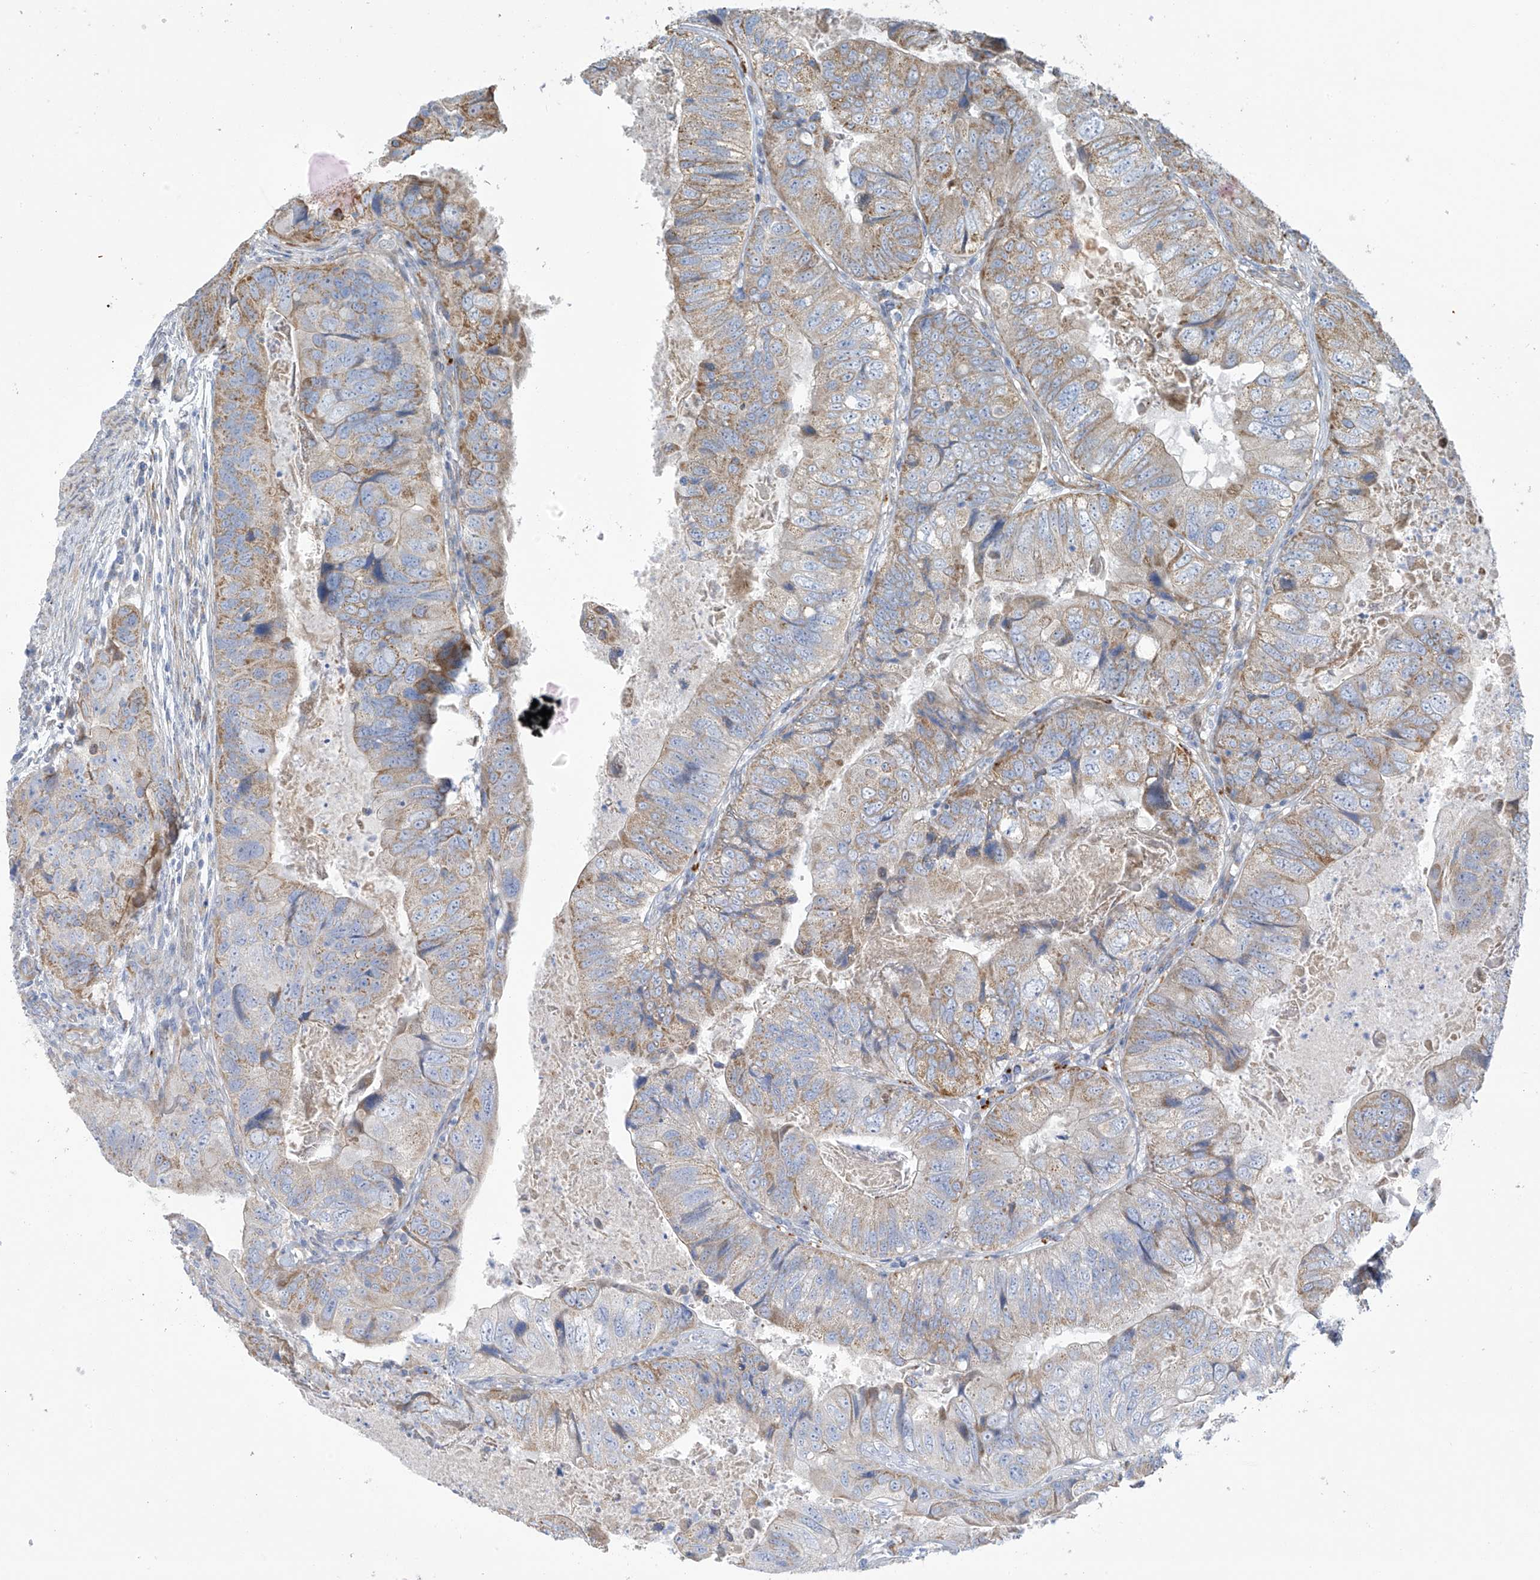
{"staining": {"intensity": "moderate", "quantity": "<25%", "location": "cytoplasmic/membranous"}, "tissue": "colorectal cancer", "cell_type": "Tumor cells", "image_type": "cancer", "snomed": [{"axis": "morphology", "description": "Adenocarcinoma, NOS"}, {"axis": "topography", "description": "Rectum"}], "caption": "Human colorectal cancer stained with a brown dye demonstrates moderate cytoplasmic/membranous positive expression in about <25% of tumor cells.", "gene": "ZNF641", "patient": {"sex": "male", "age": 63}}